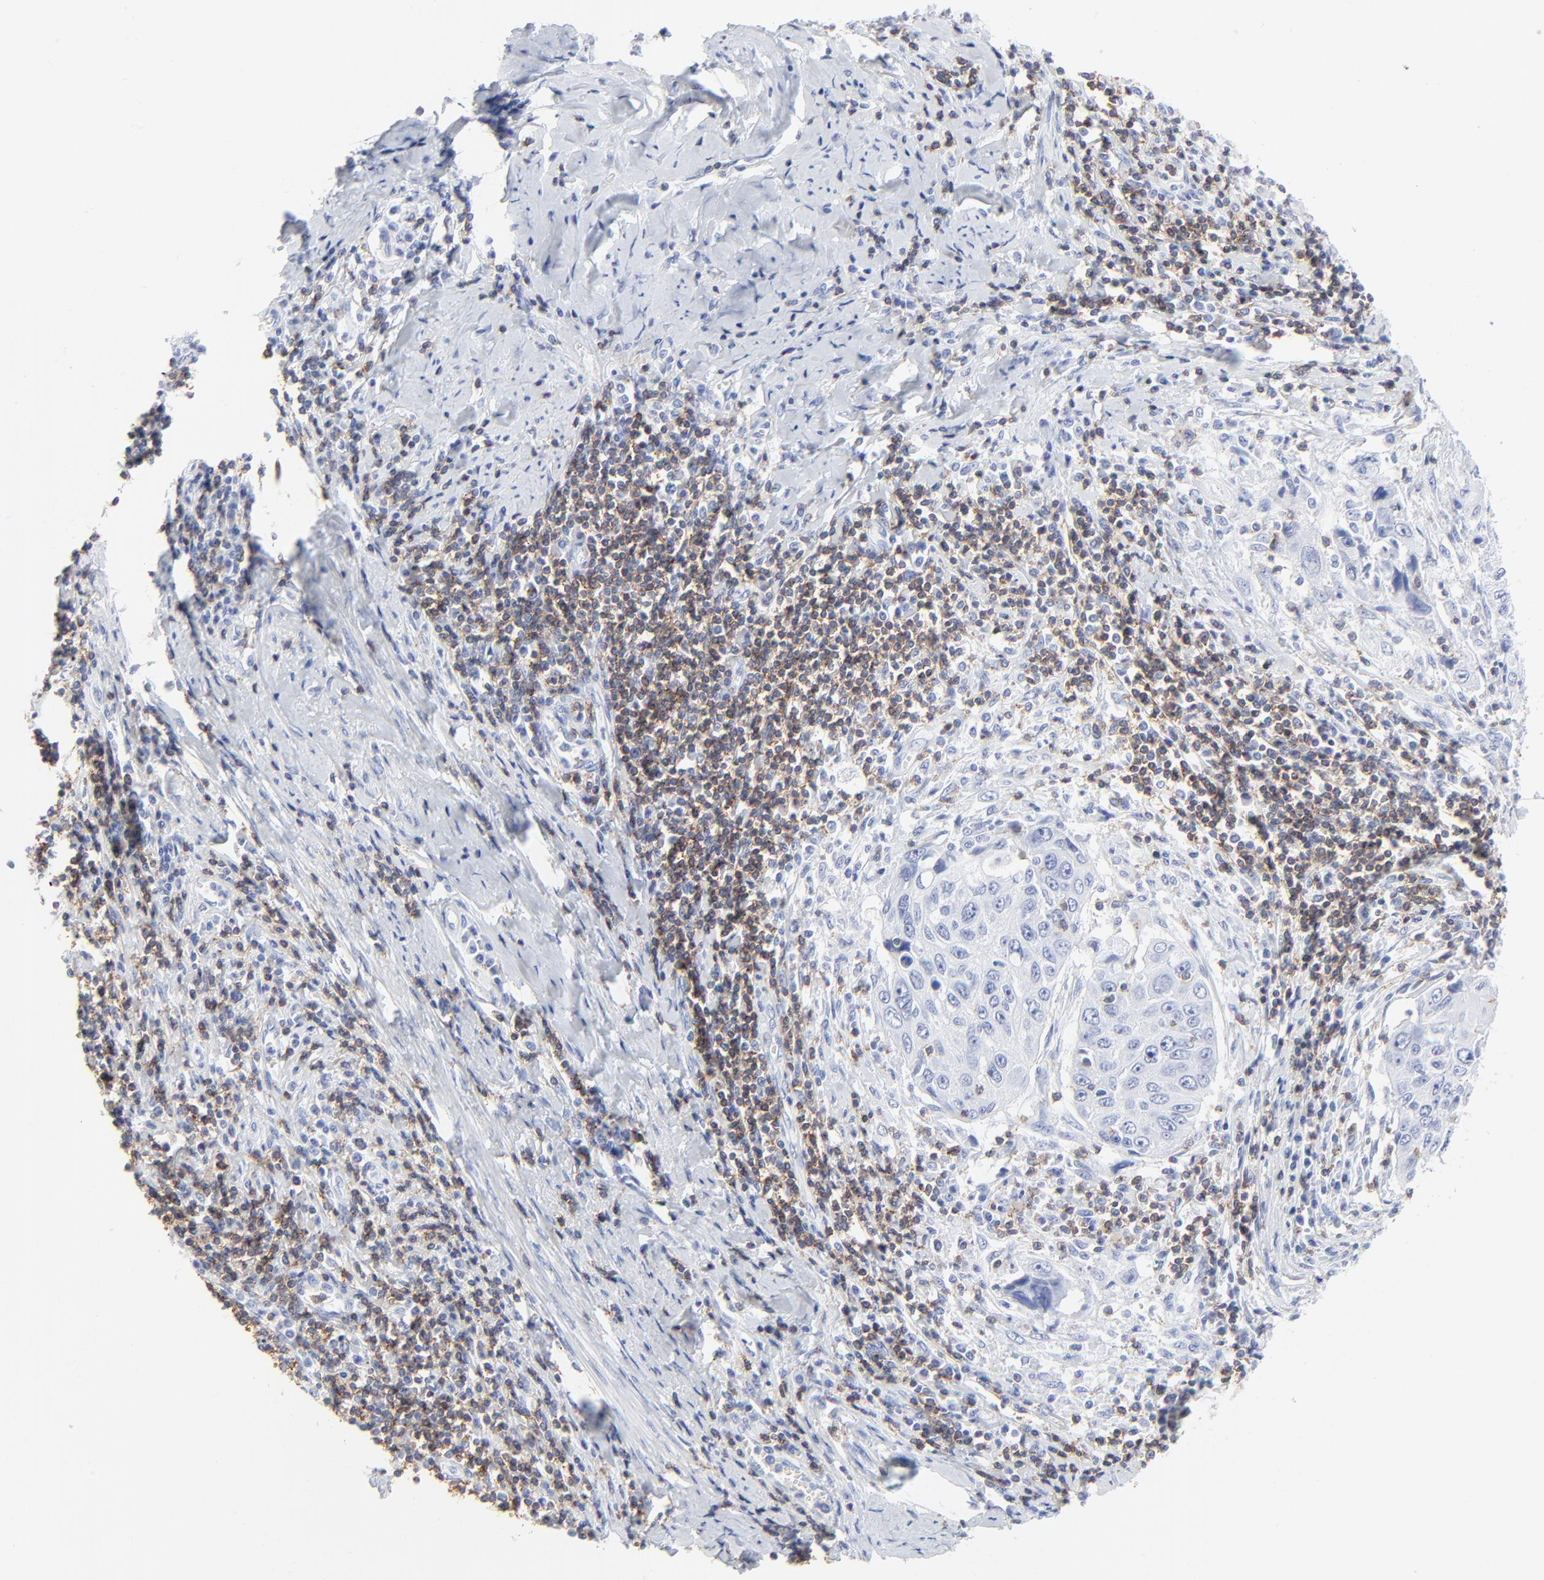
{"staining": {"intensity": "negative", "quantity": "none", "location": "none"}, "tissue": "cervical cancer", "cell_type": "Tumor cells", "image_type": "cancer", "snomed": [{"axis": "morphology", "description": "Squamous cell carcinoma, NOS"}, {"axis": "topography", "description": "Cervix"}], "caption": "A photomicrograph of human cervical squamous cell carcinoma is negative for staining in tumor cells. Brightfield microscopy of immunohistochemistry (IHC) stained with DAB (3,3'-diaminobenzidine) (brown) and hematoxylin (blue), captured at high magnification.", "gene": "LCK", "patient": {"sex": "female", "age": 53}}